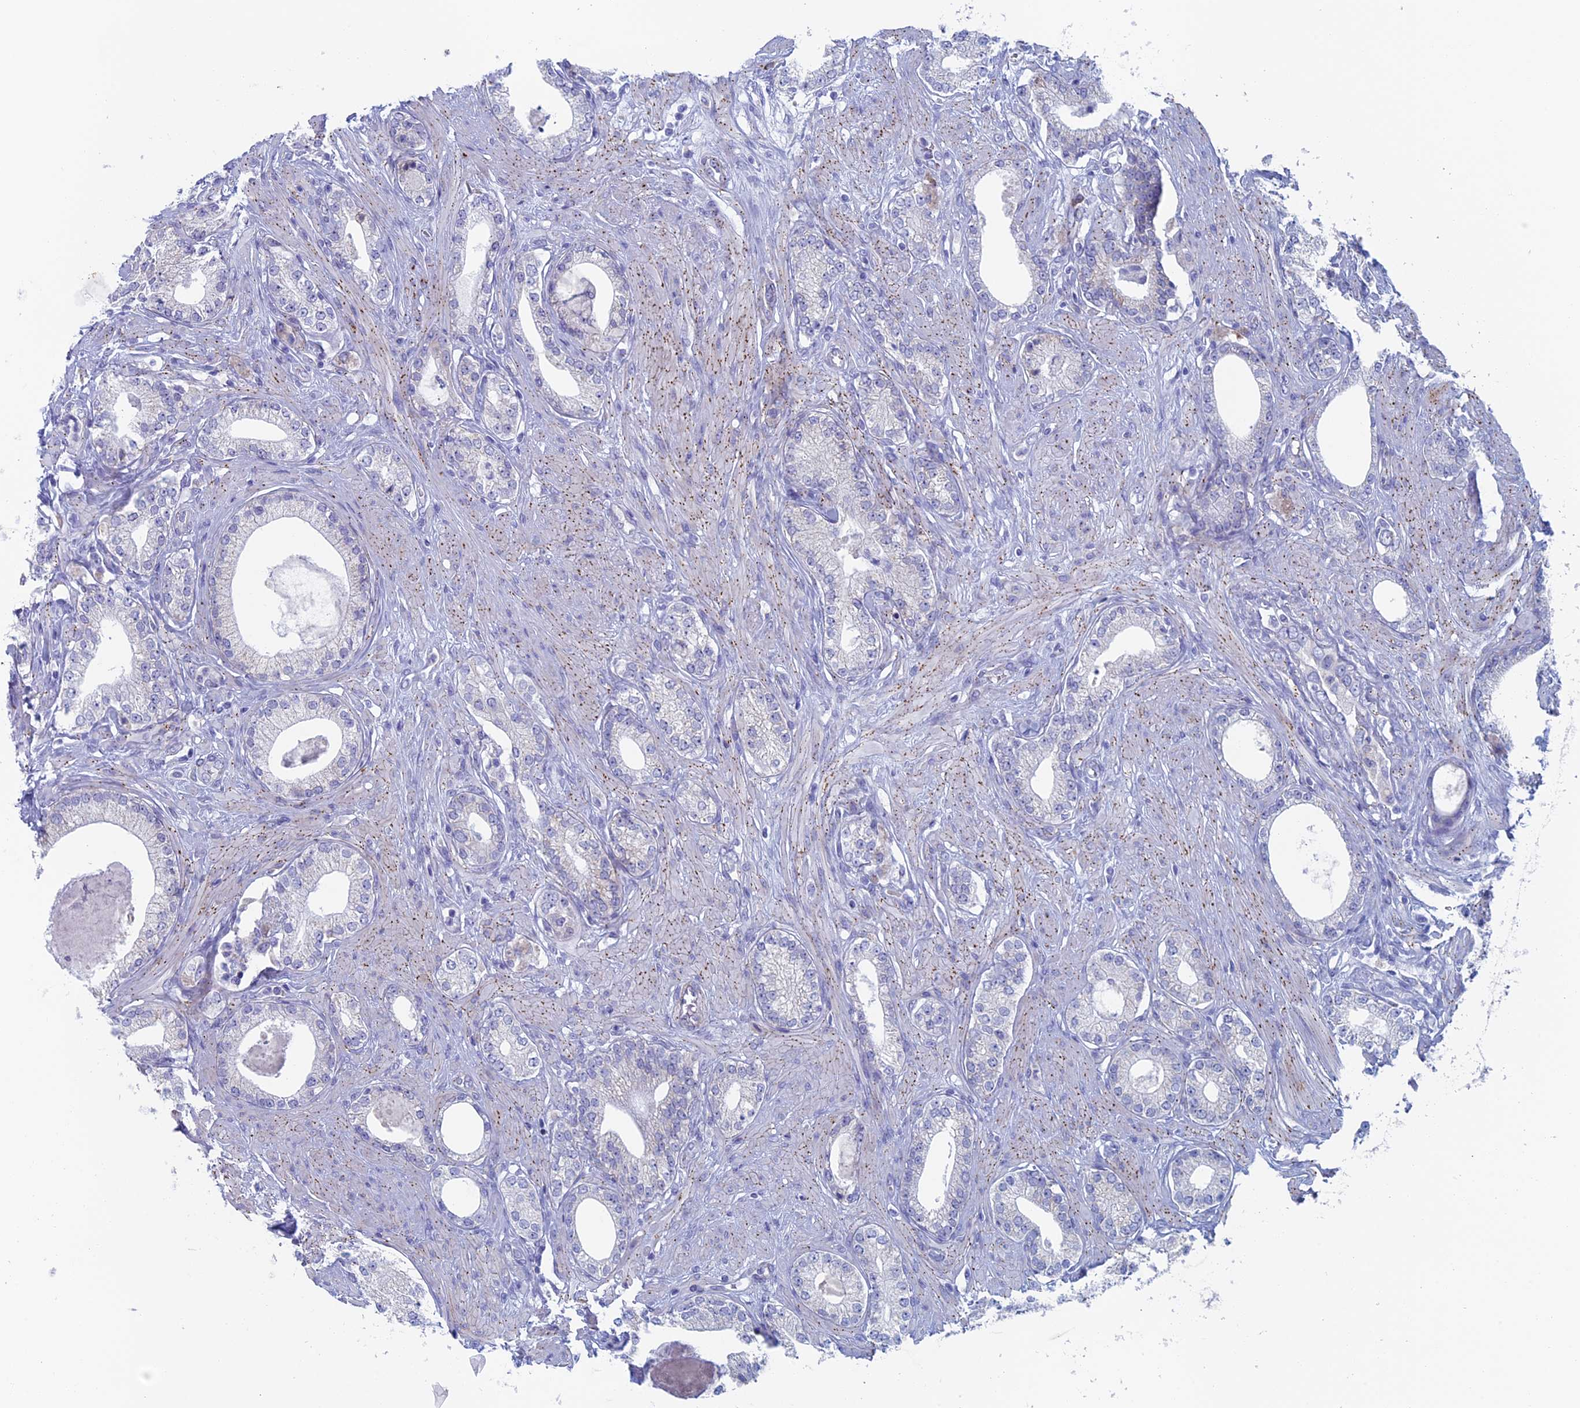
{"staining": {"intensity": "negative", "quantity": "none", "location": "none"}, "tissue": "prostate cancer", "cell_type": "Tumor cells", "image_type": "cancer", "snomed": [{"axis": "morphology", "description": "Adenocarcinoma, High grade"}, {"axis": "topography", "description": "Prostate"}], "caption": "Immunohistochemistry (IHC) image of neoplastic tissue: prostate high-grade adenocarcinoma stained with DAB (3,3'-diaminobenzidine) reveals no significant protein expression in tumor cells.", "gene": "MAGEB6", "patient": {"sex": "male", "age": 63}}